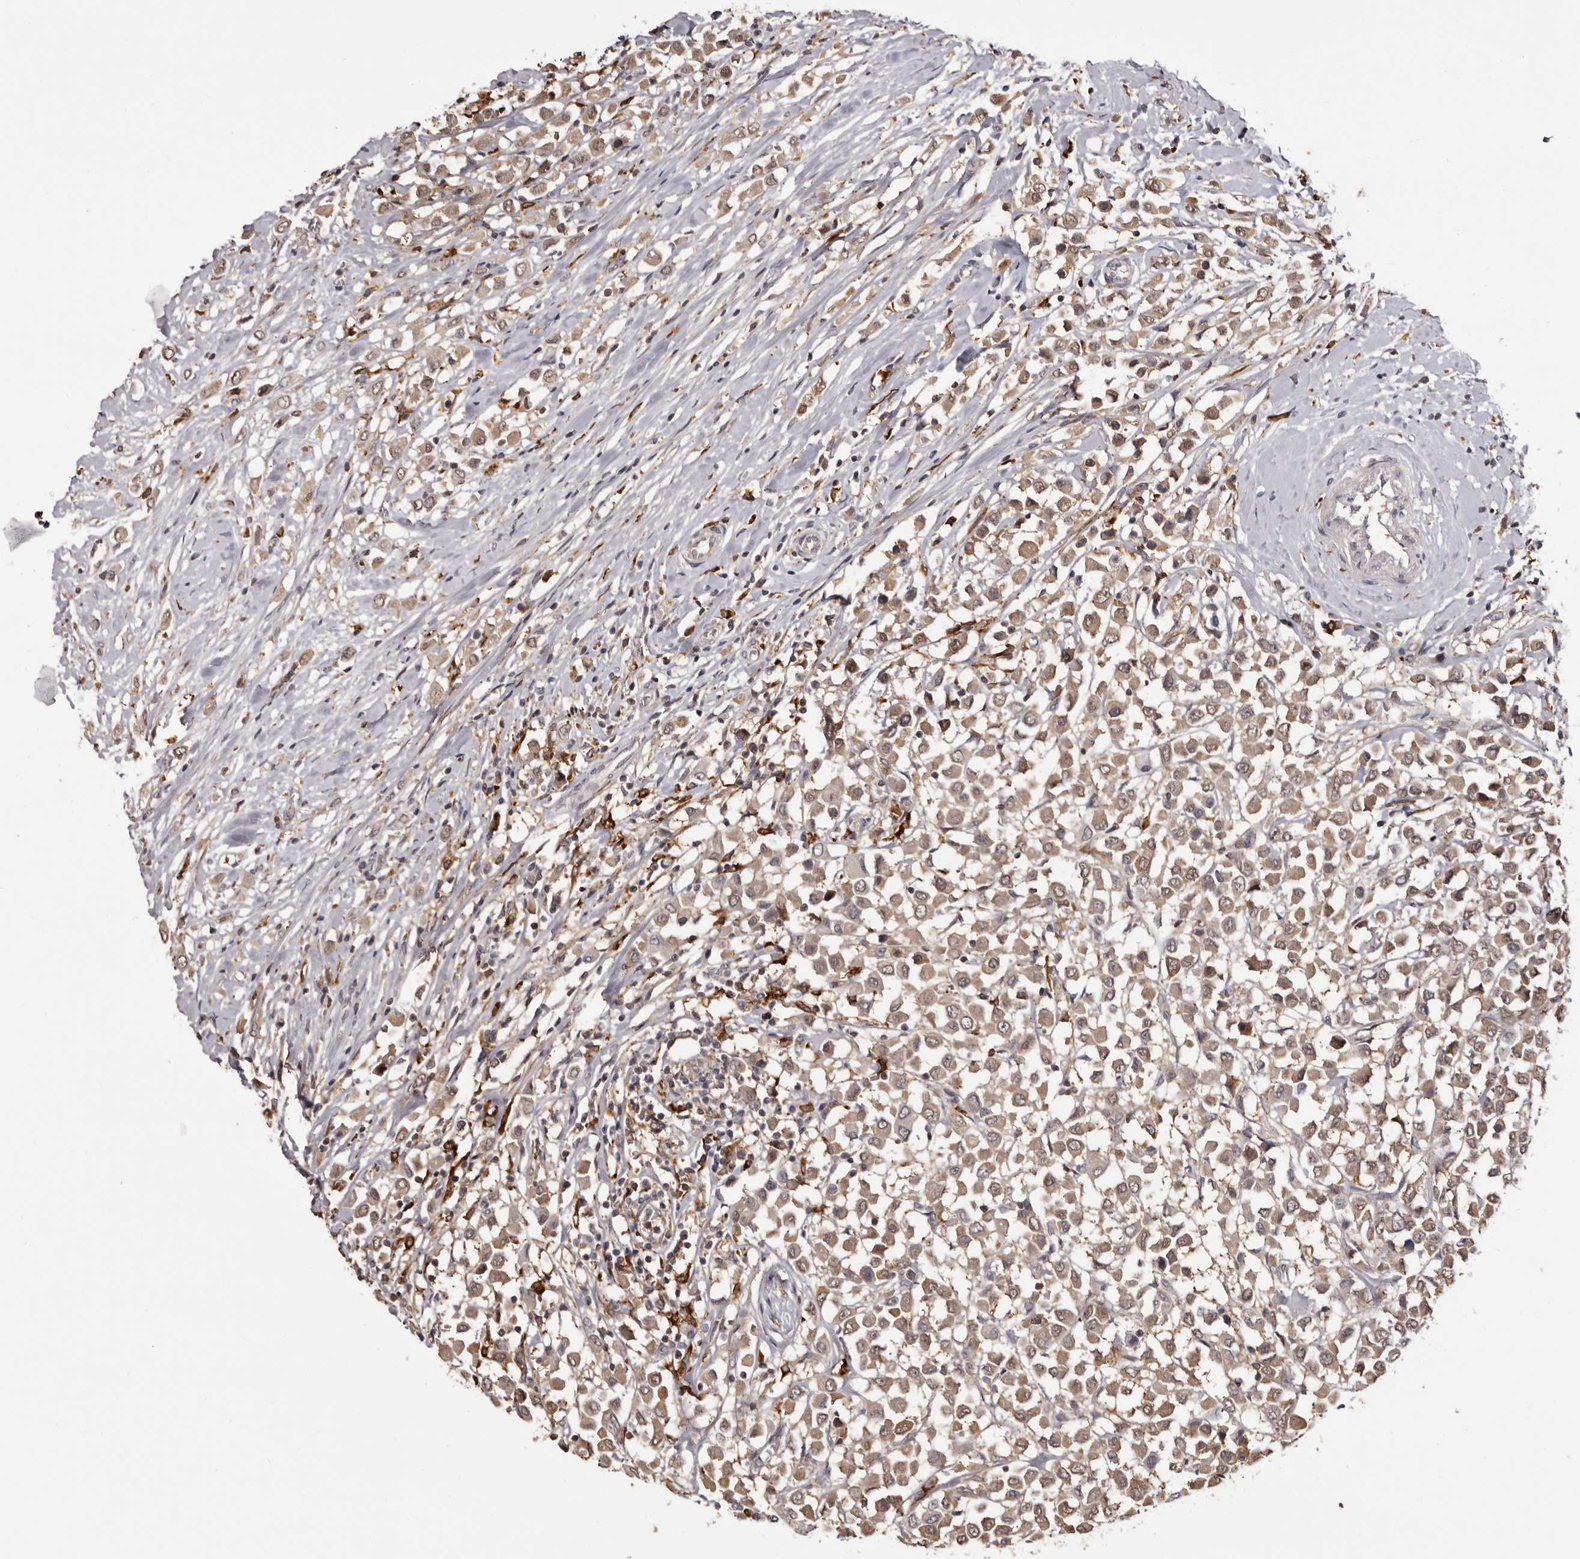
{"staining": {"intensity": "weak", "quantity": ">75%", "location": "cytoplasmic/membranous"}, "tissue": "breast cancer", "cell_type": "Tumor cells", "image_type": "cancer", "snomed": [{"axis": "morphology", "description": "Duct carcinoma"}, {"axis": "topography", "description": "Breast"}], "caption": "This is an image of immunohistochemistry staining of intraductal carcinoma (breast), which shows weak staining in the cytoplasmic/membranous of tumor cells.", "gene": "TNNI1", "patient": {"sex": "female", "age": 61}}